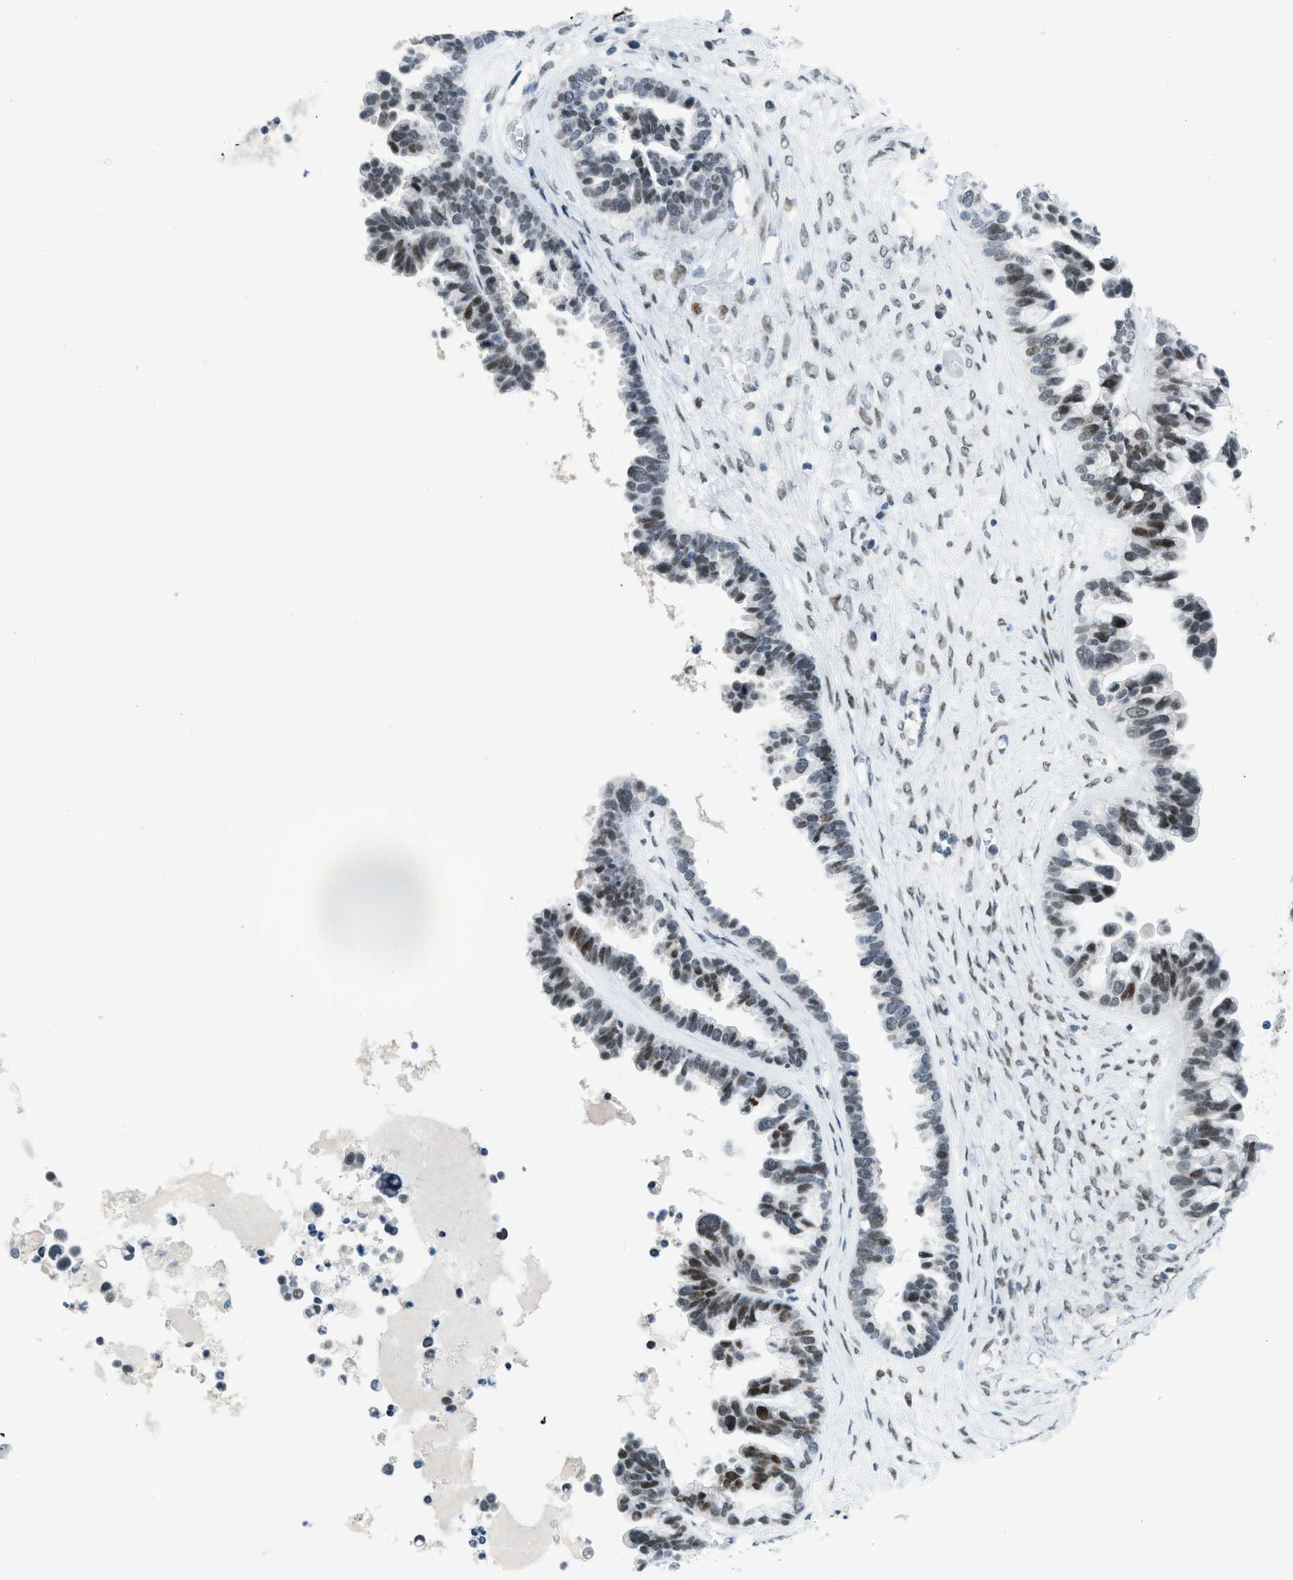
{"staining": {"intensity": "moderate", "quantity": ">75%", "location": "nuclear"}, "tissue": "ovarian cancer", "cell_type": "Tumor cells", "image_type": "cancer", "snomed": [{"axis": "morphology", "description": "Cystadenocarcinoma, serous, NOS"}, {"axis": "topography", "description": "Ovary"}], "caption": "An immunohistochemistry (IHC) photomicrograph of neoplastic tissue is shown. Protein staining in brown highlights moderate nuclear positivity in ovarian cancer within tumor cells.", "gene": "PBX1", "patient": {"sex": "female", "age": 56}}